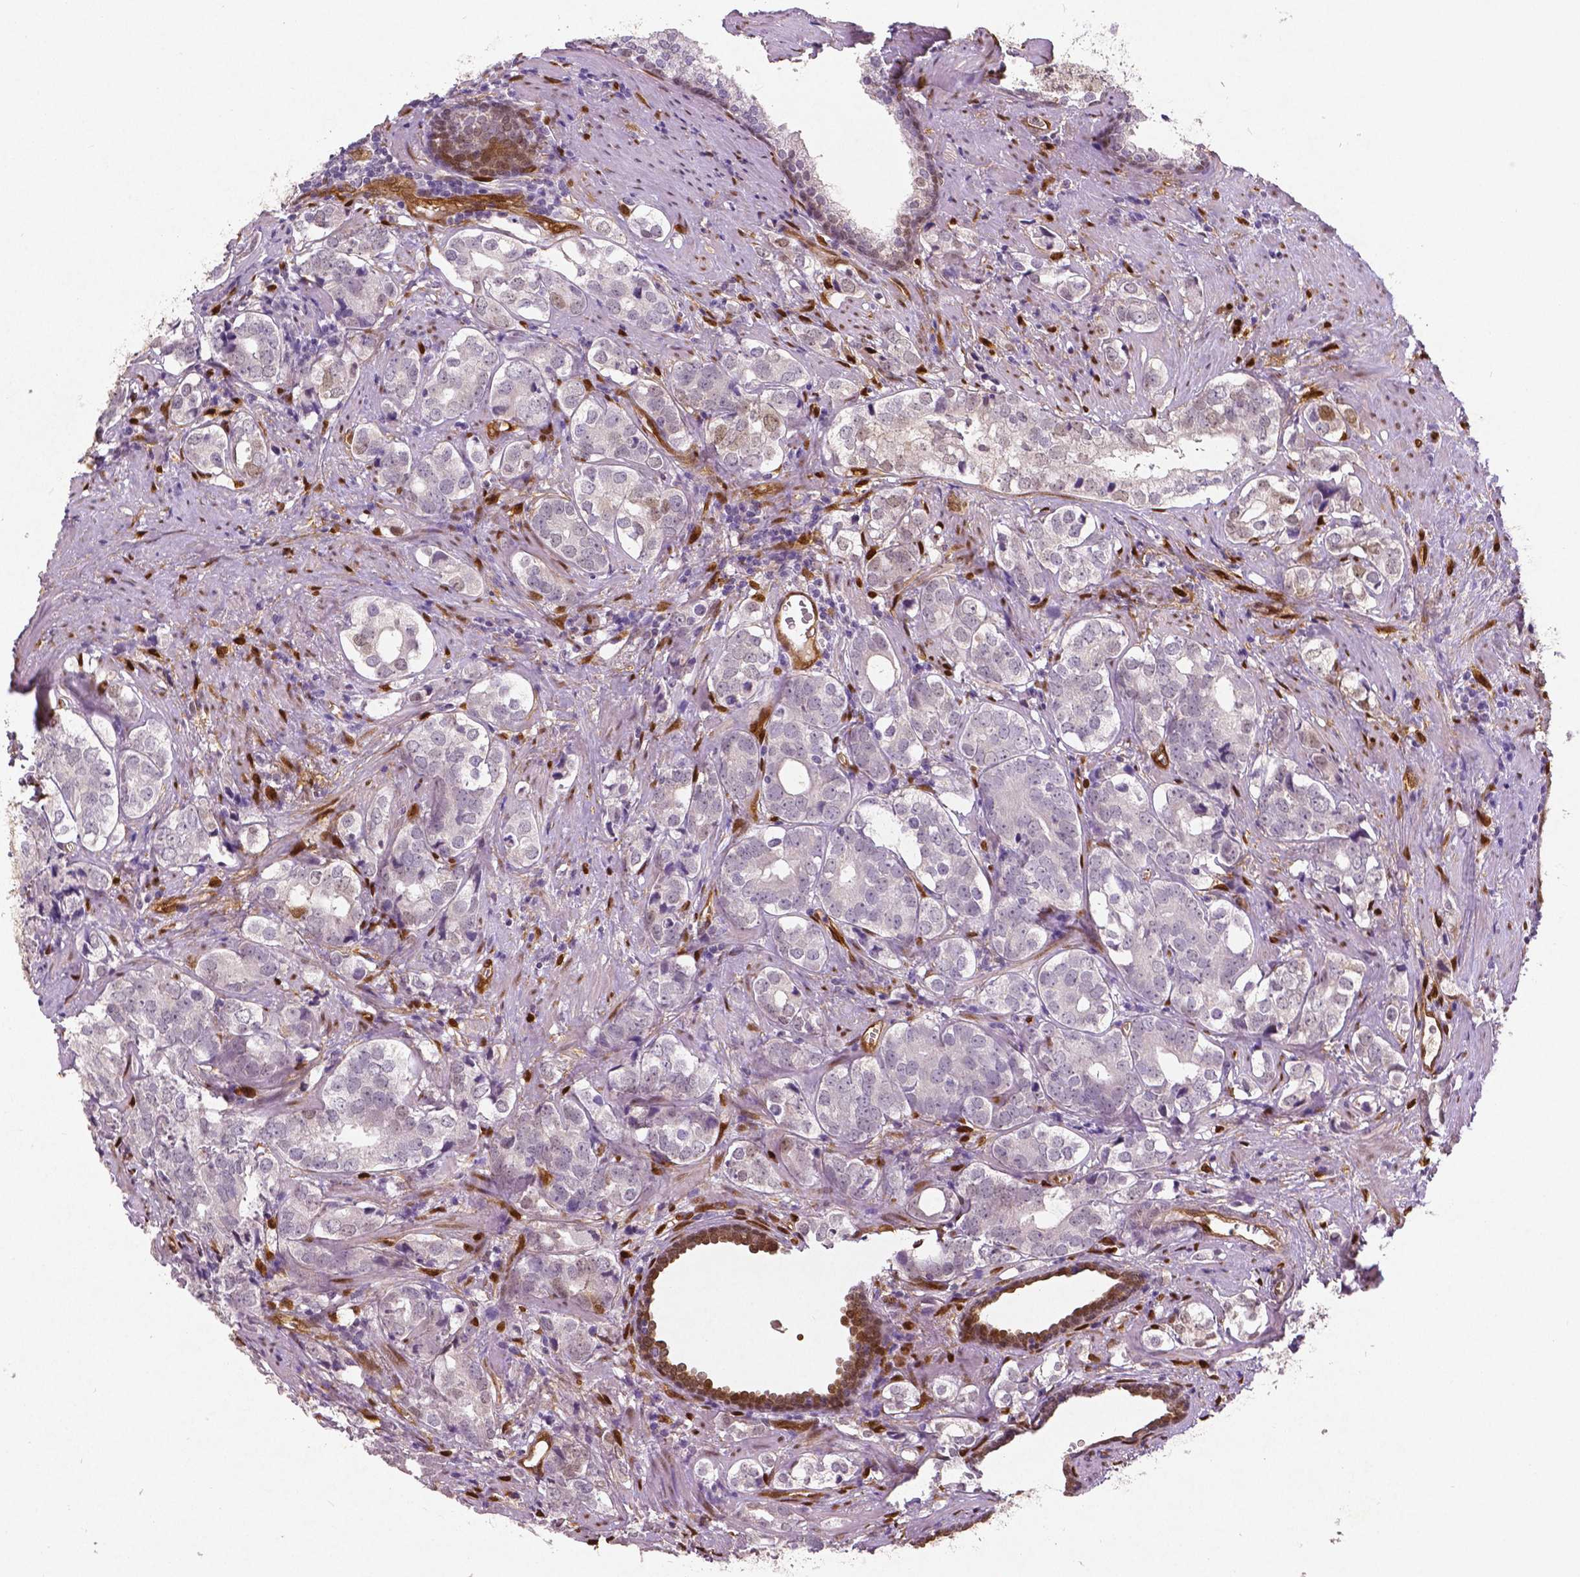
{"staining": {"intensity": "negative", "quantity": "none", "location": "none"}, "tissue": "prostate cancer", "cell_type": "Tumor cells", "image_type": "cancer", "snomed": [{"axis": "morphology", "description": "Adenocarcinoma, NOS"}, {"axis": "topography", "description": "Prostate and seminal vesicle, NOS"}], "caption": "This is an immunohistochemistry photomicrograph of prostate cancer (adenocarcinoma). There is no expression in tumor cells.", "gene": "WWTR1", "patient": {"sex": "male", "age": 63}}